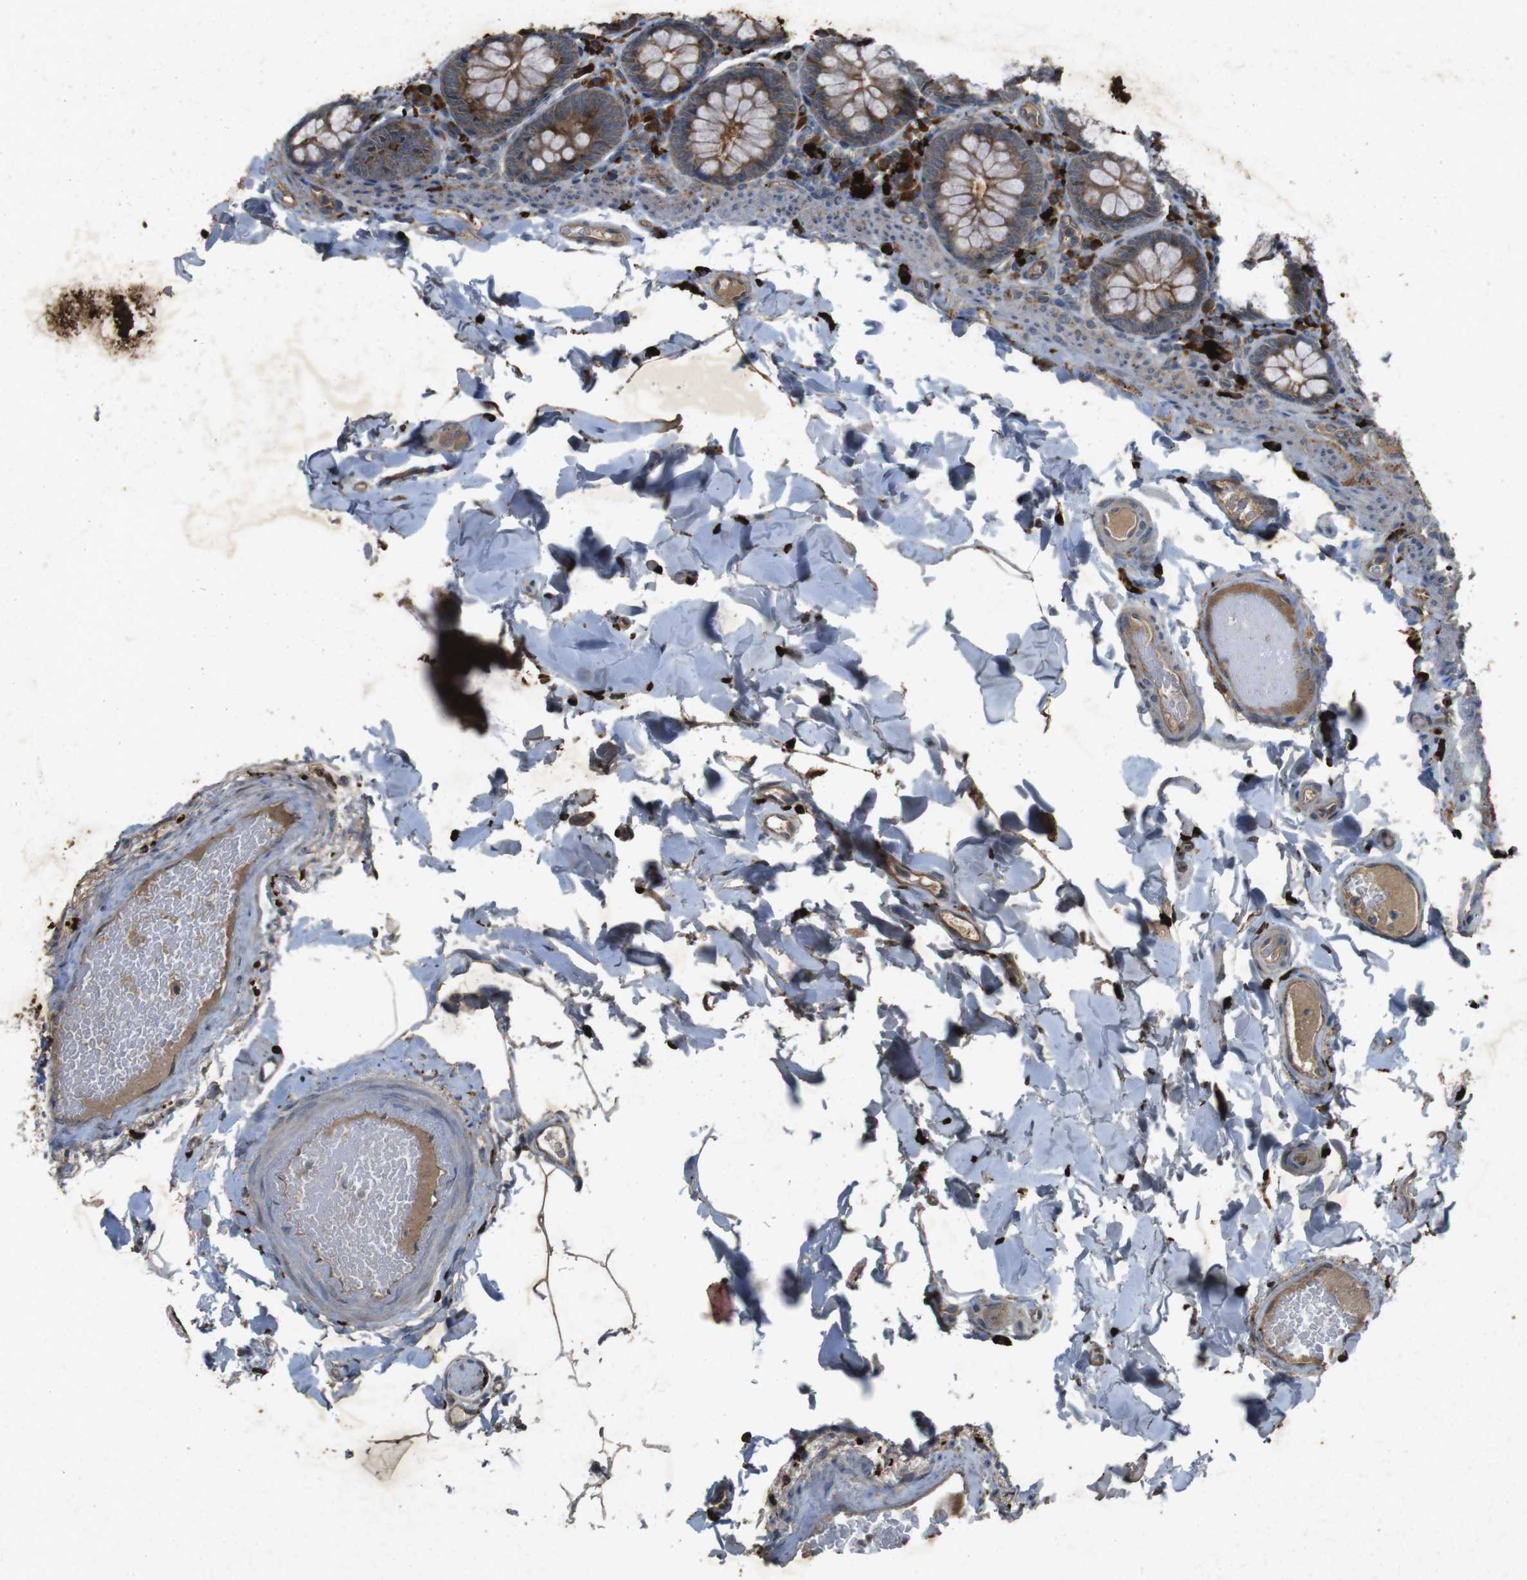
{"staining": {"intensity": "negative", "quantity": "none", "location": "none"}, "tissue": "colon", "cell_type": "Endothelial cells", "image_type": "normal", "snomed": [{"axis": "morphology", "description": "Normal tissue, NOS"}, {"axis": "topography", "description": "Colon"}], "caption": "Immunohistochemistry (IHC) of unremarkable colon exhibits no positivity in endothelial cells. (DAB (3,3'-diaminobenzidine) IHC, high magnification).", "gene": "FLCN", "patient": {"sex": "female", "age": 61}}